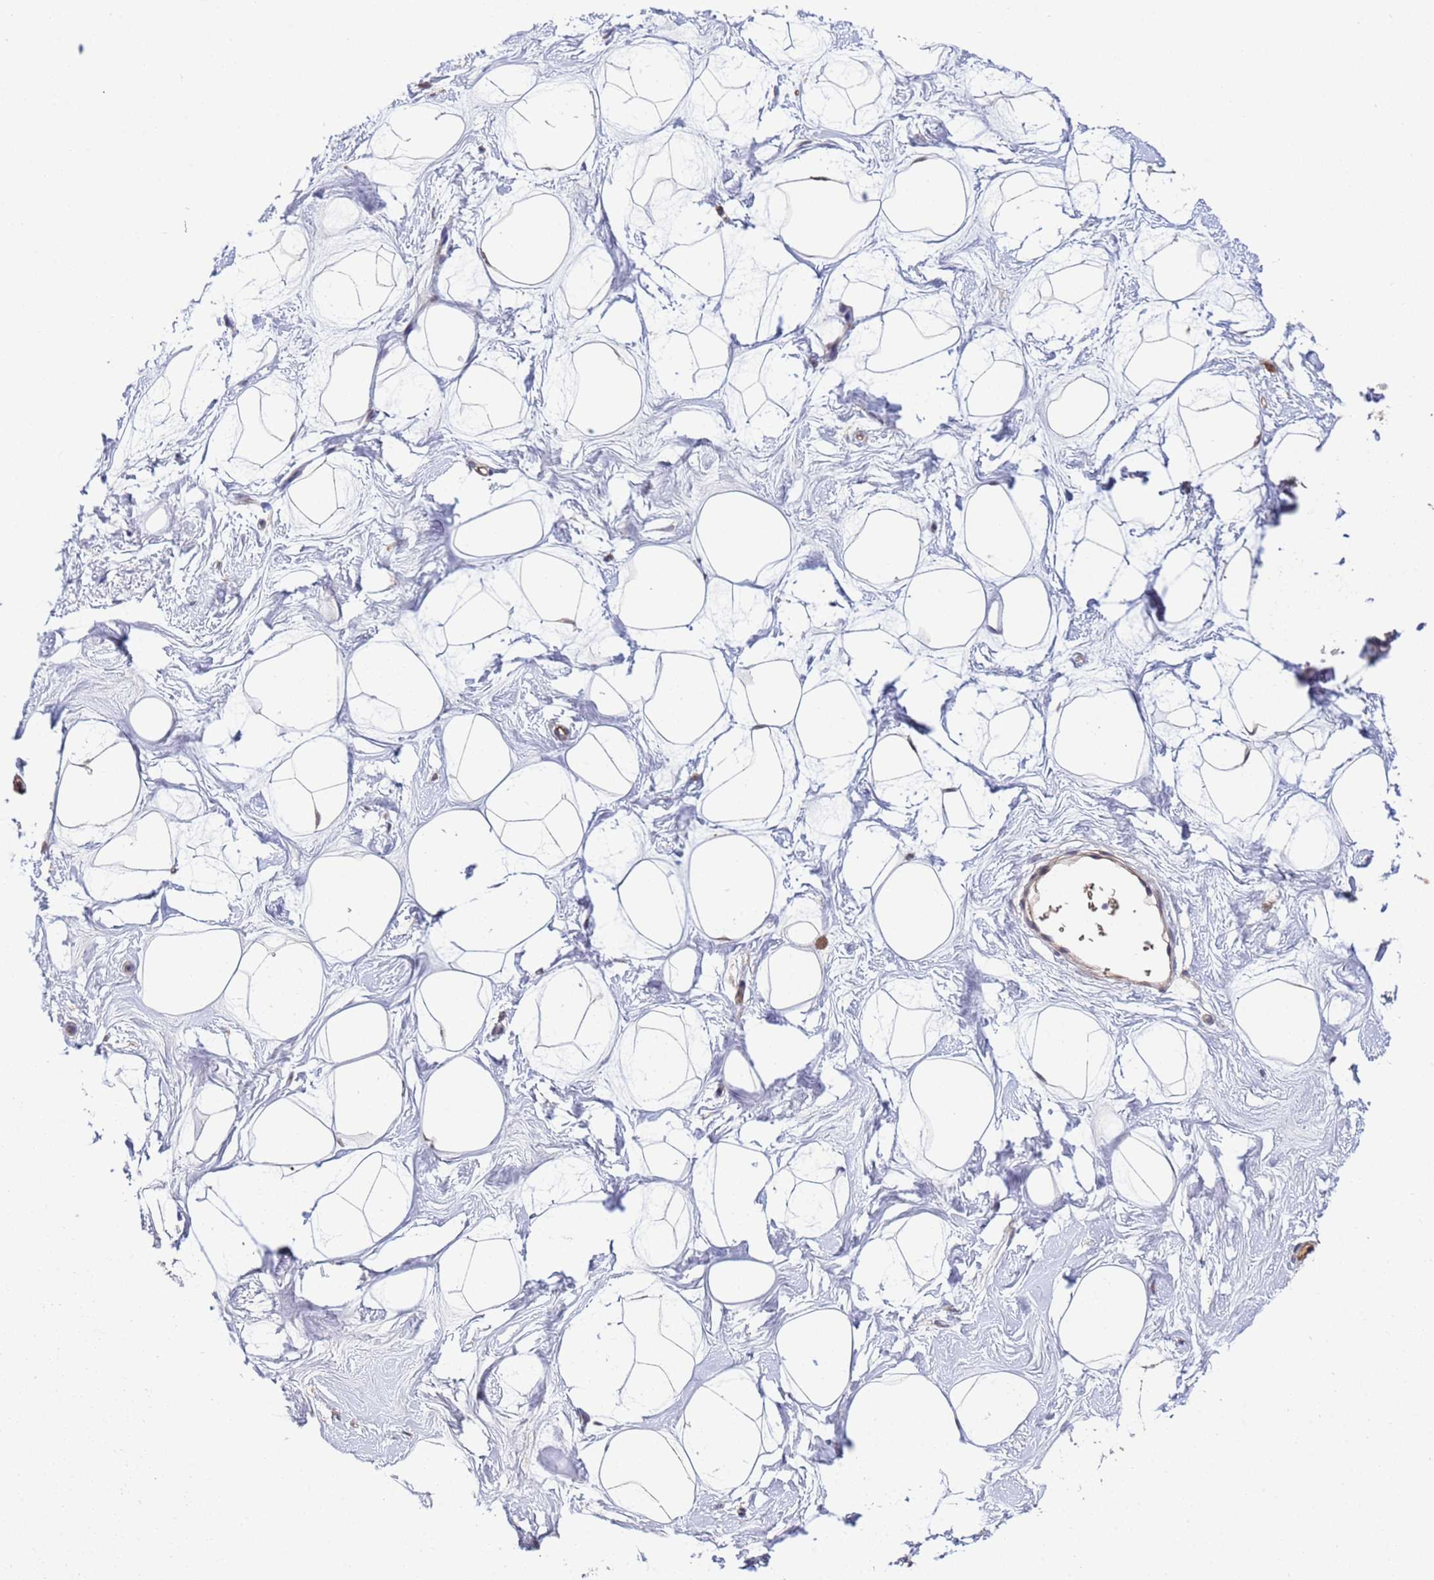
{"staining": {"intensity": "negative", "quantity": "none", "location": "none"}, "tissue": "breast", "cell_type": "Adipocytes", "image_type": "normal", "snomed": [{"axis": "morphology", "description": "Normal tissue, NOS"}, {"axis": "morphology", "description": "Adenoma, NOS"}, {"axis": "topography", "description": "Breast"}], "caption": "This photomicrograph is of unremarkable breast stained with IHC to label a protein in brown with the nuclei are counter-stained blue. There is no staining in adipocytes.", "gene": "CLHC1", "patient": {"sex": "female", "age": 23}}